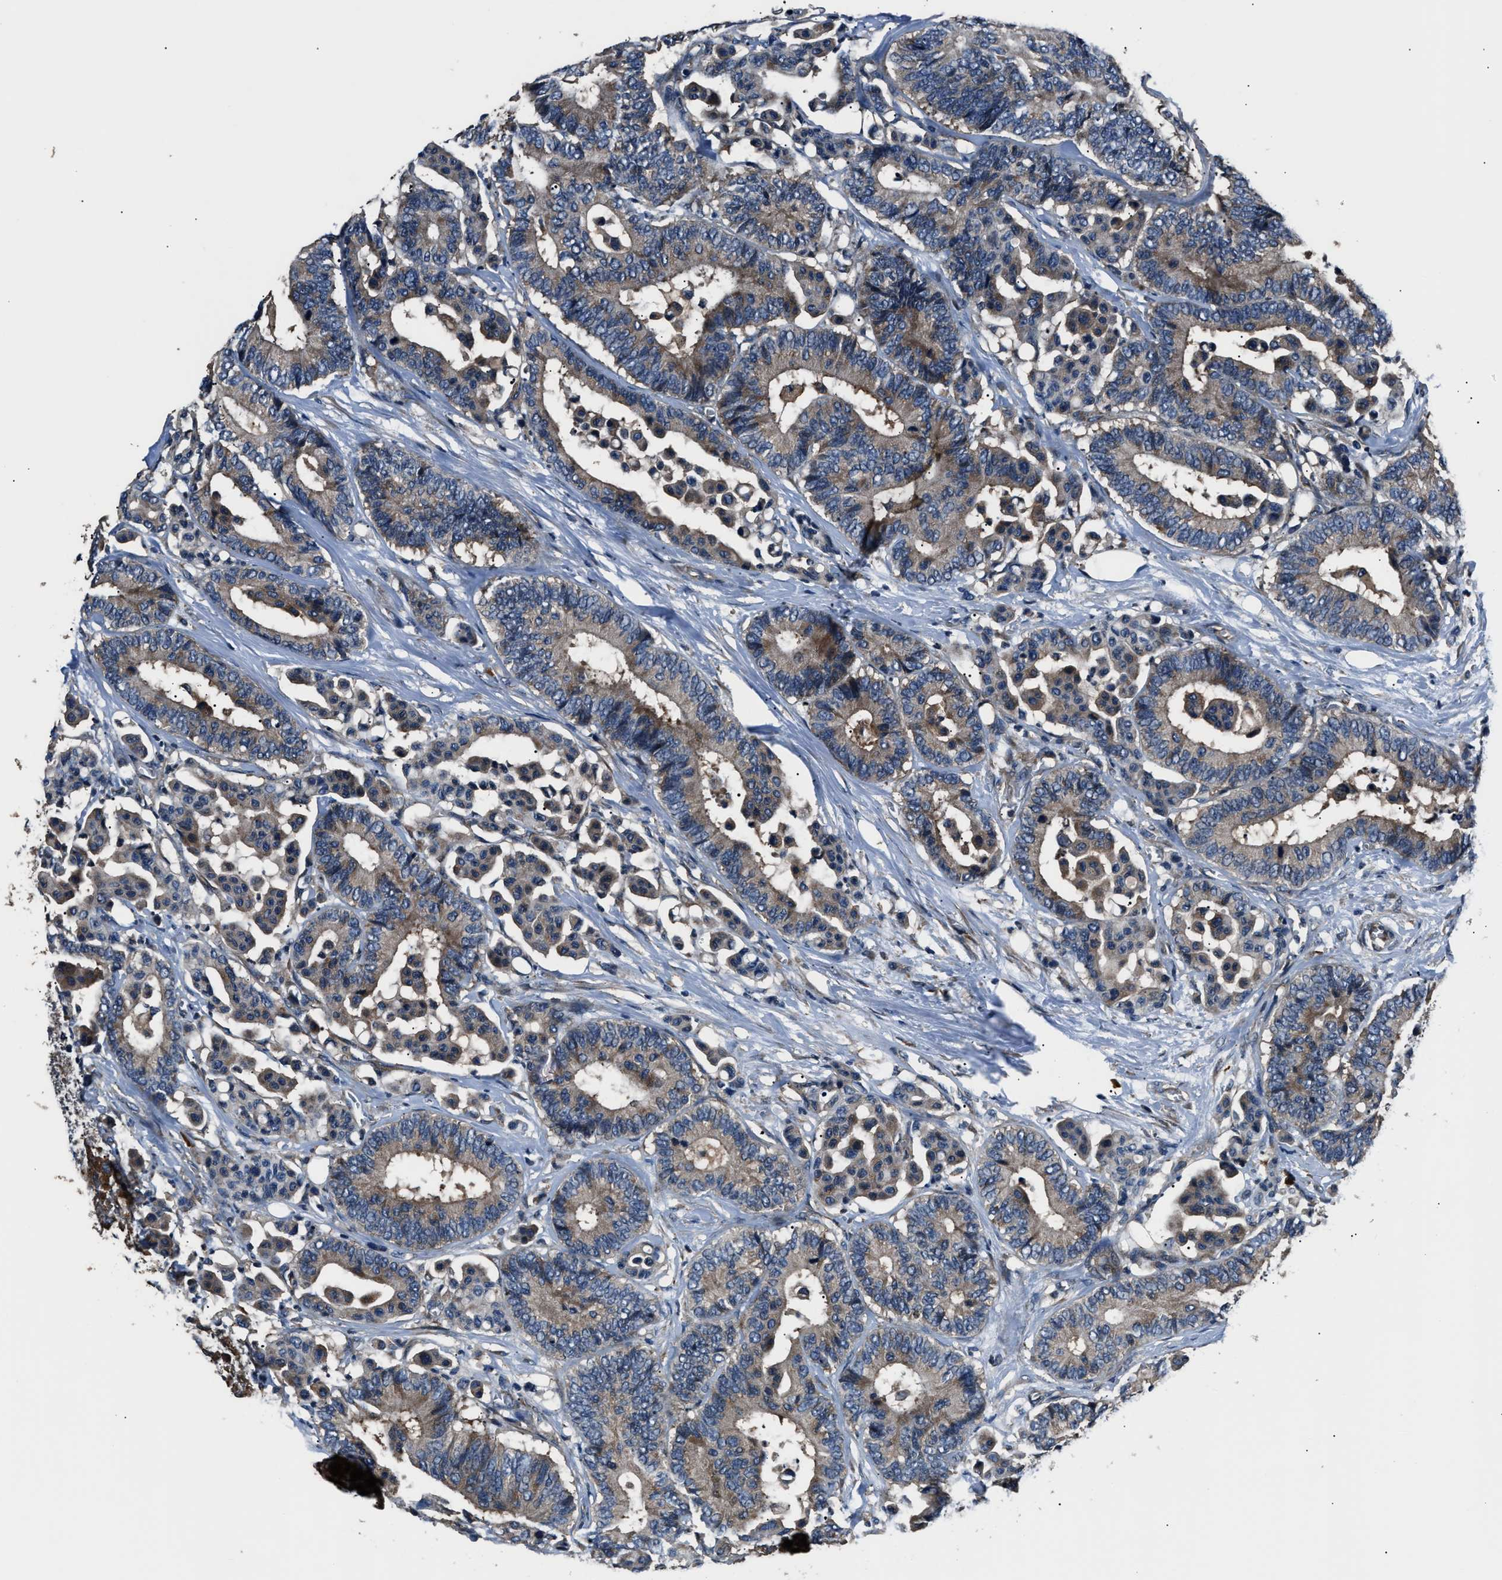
{"staining": {"intensity": "weak", "quantity": ">75%", "location": "cytoplasmic/membranous"}, "tissue": "colorectal cancer", "cell_type": "Tumor cells", "image_type": "cancer", "snomed": [{"axis": "morphology", "description": "Normal tissue, NOS"}, {"axis": "morphology", "description": "Adenocarcinoma, NOS"}, {"axis": "topography", "description": "Colon"}], "caption": "Adenocarcinoma (colorectal) stained for a protein (brown) displays weak cytoplasmic/membranous positive staining in approximately >75% of tumor cells.", "gene": "IMPDH2", "patient": {"sex": "male", "age": 82}}